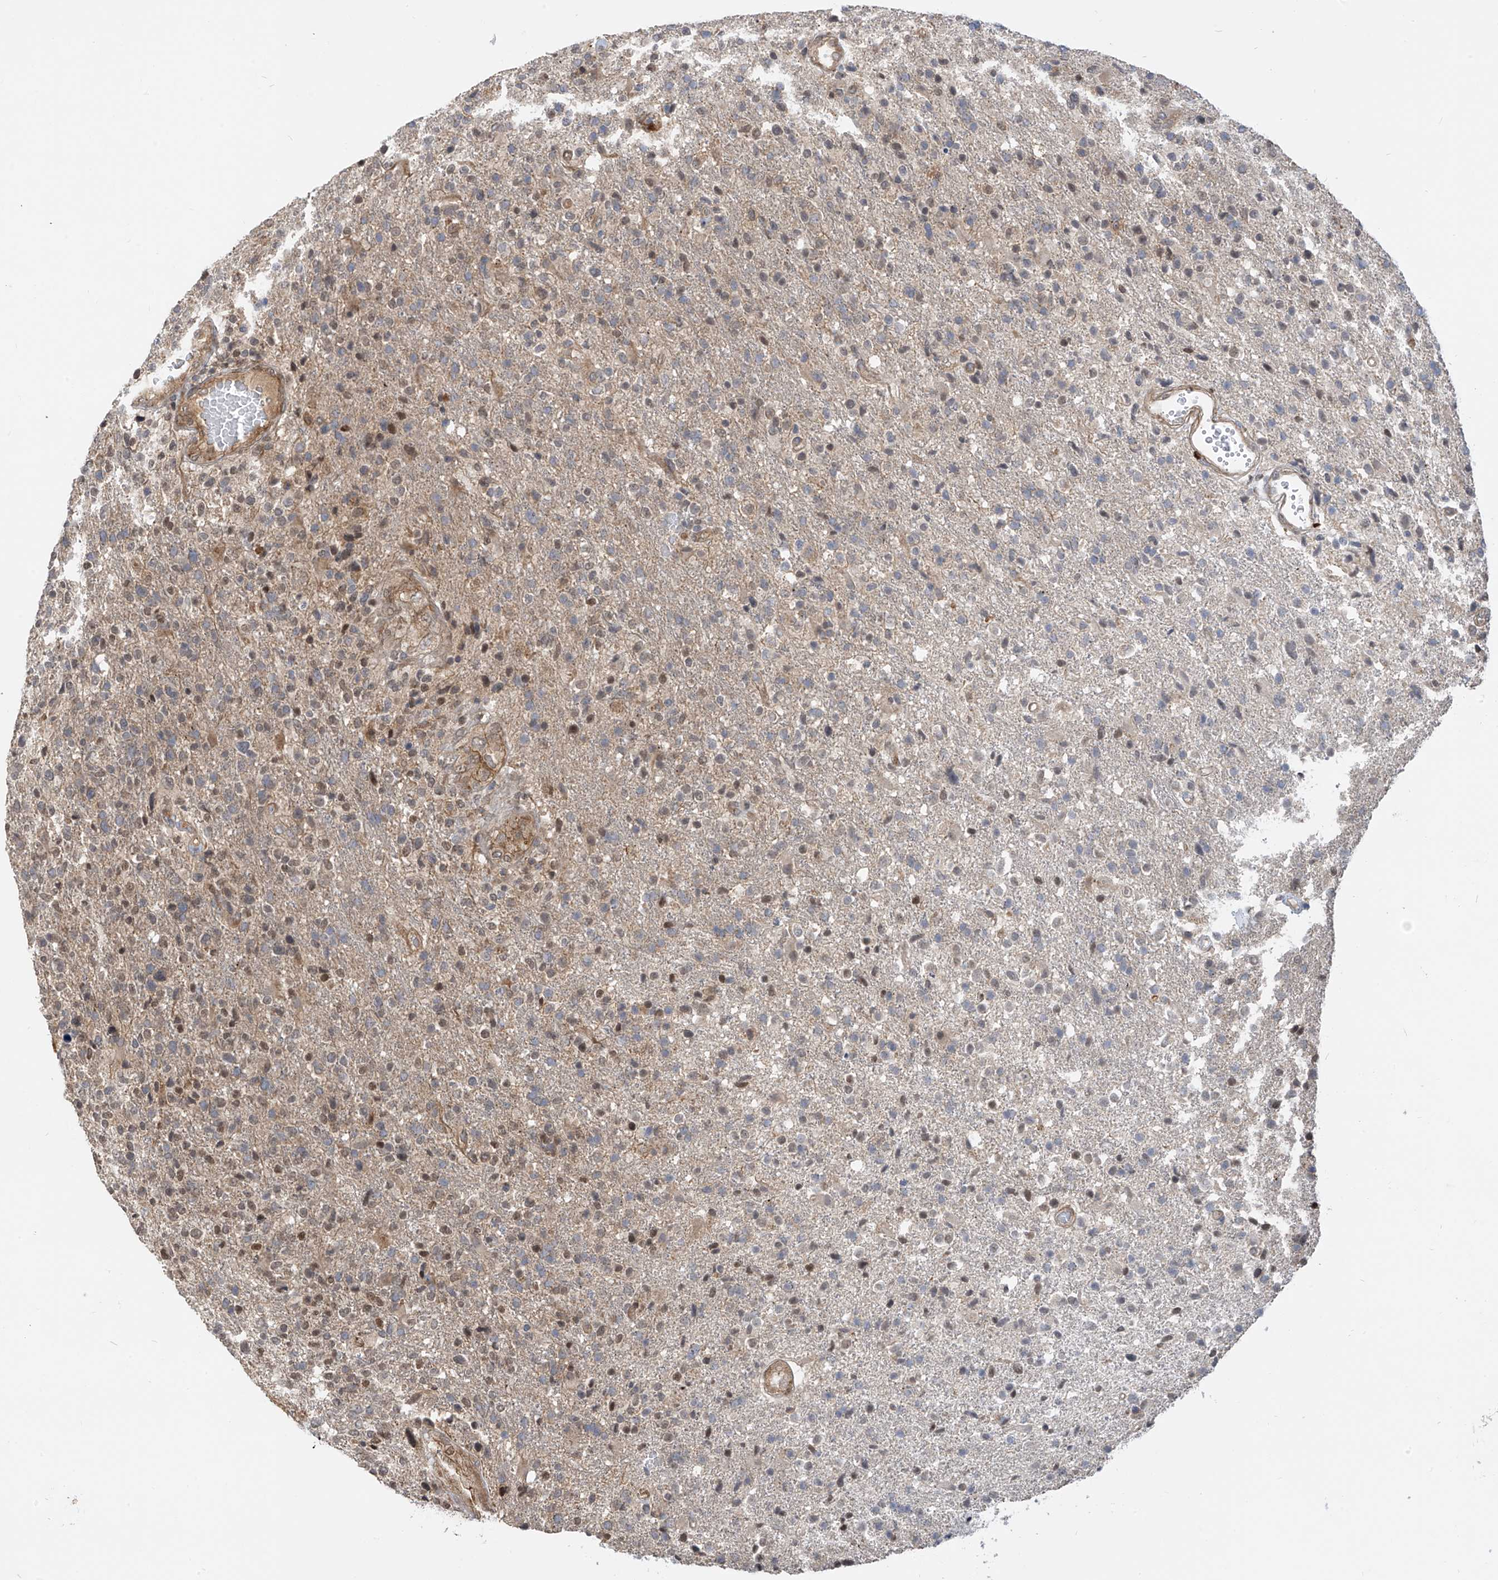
{"staining": {"intensity": "weak", "quantity": "<25%", "location": "cytoplasmic/membranous"}, "tissue": "glioma", "cell_type": "Tumor cells", "image_type": "cancer", "snomed": [{"axis": "morphology", "description": "Glioma, malignant, High grade"}, {"axis": "topography", "description": "Brain"}], "caption": "Immunohistochemistry of human glioma displays no positivity in tumor cells.", "gene": "ATAD2B", "patient": {"sex": "male", "age": 72}}